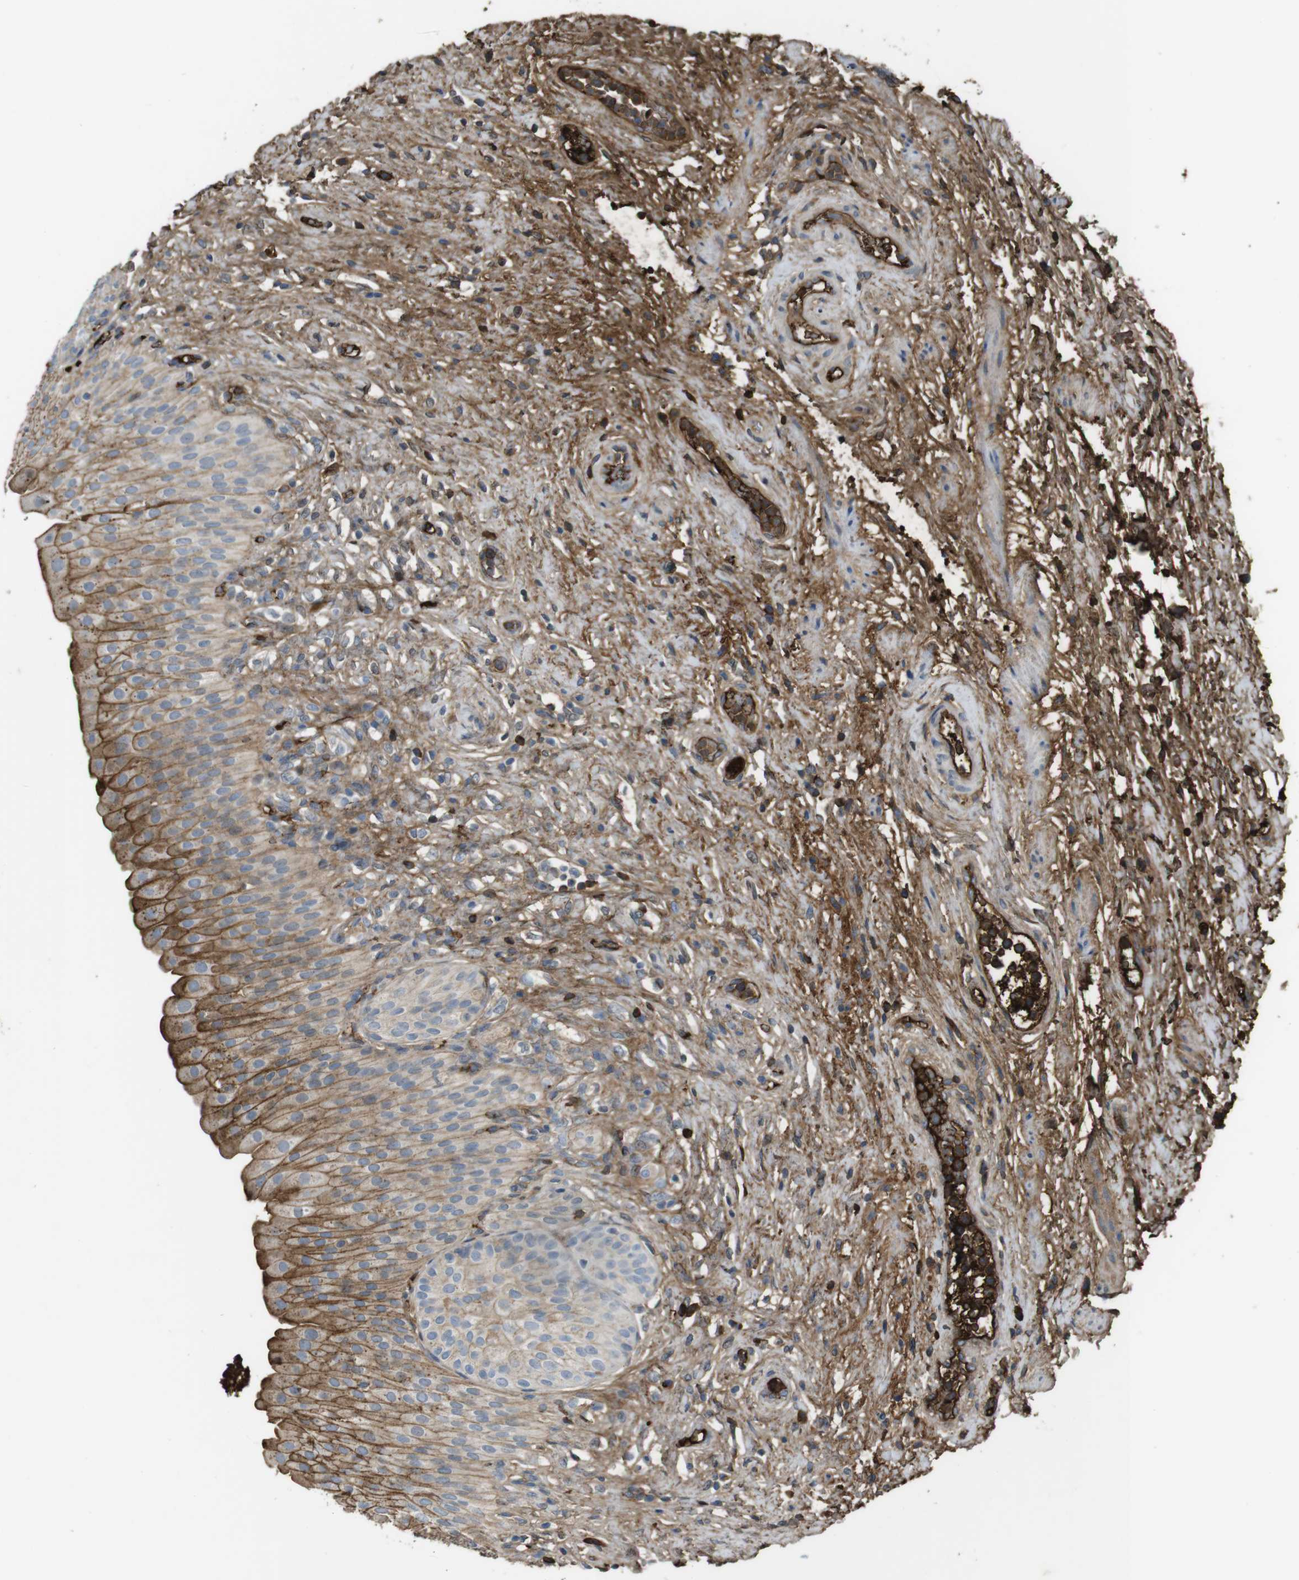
{"staining": {"intensity": "moderate", "quantity": ">75%", "location": "cytoplasmic/membranous"}, "tissue": "urinary bladder", "cell_type": "Urothelial cells", "image_type": "normal", "snomed": [{"axis": "morphology", "description": "Normal tissue, NOS"}, {"axis": "morphology", "description": "Urothelial carcinoma, High grade"}, {"axis": "topography", "description": "Urinary bladder"}], "caption": "Immunohistochemical staining of unremarkable urinary bladder reveals >75% levels of moderate cytoplasmic/membranous protein expression in approximately >75% of urothelial cells.", "gene": "LTBP4", "patient": {"sex": "male", "age": 46}}